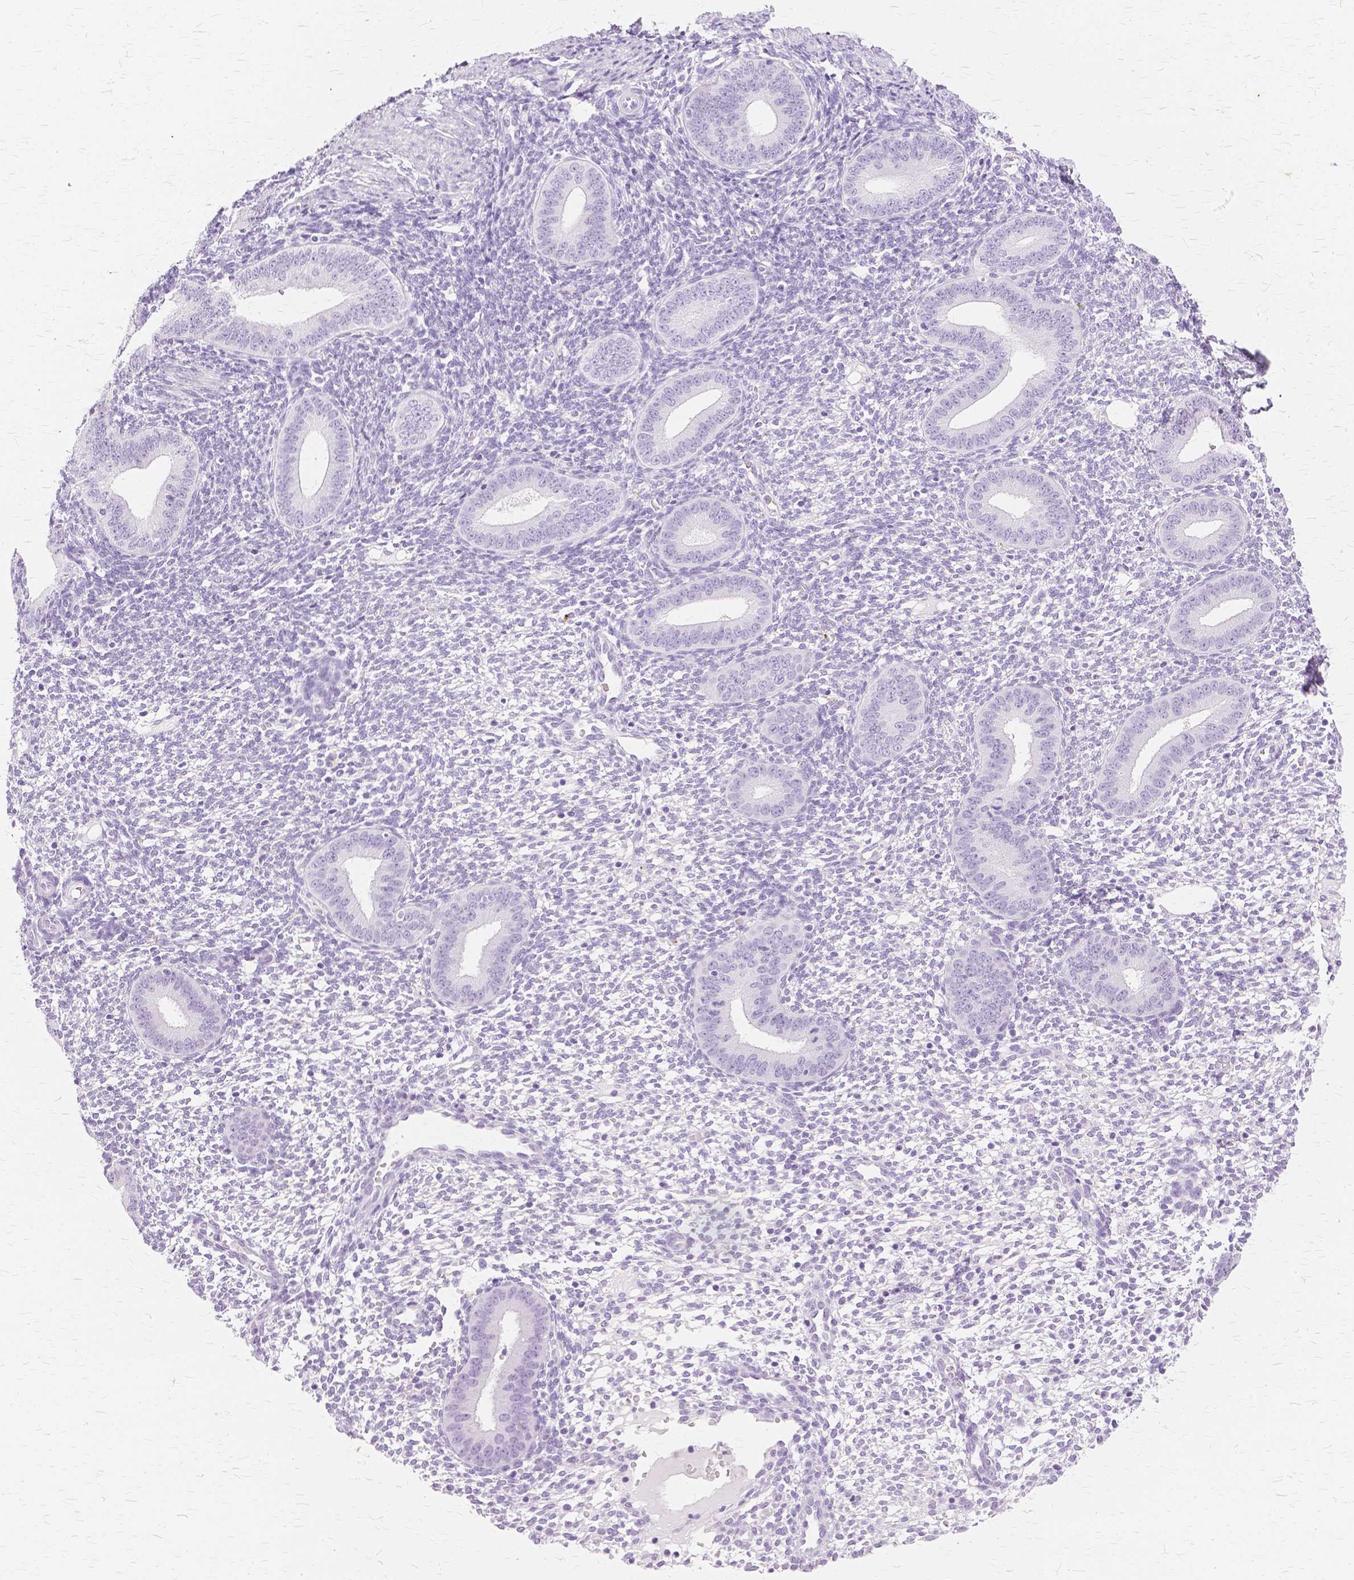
{"staining": {"intensity": "negative", "quantity": "none", "location": "none"}, "tissue": "endometrium", "cell_type": "Cells in endometrial stroma", "image_type": "normal", "snomed": [{"axis": "morphology", "description": "Normal tissue, NOS"}, {"axis": "topography", "description": "Endometrium"}], "caption": "IHC photomicrograph of unremarkable endometrium: endometrium stained with DAB (3,3'-diaminobenzidine) reveals no significant protein positivity in cells in endometrial stroma.", "gene": "TGM1", "patient": {"sex": "female", "age": 40}}